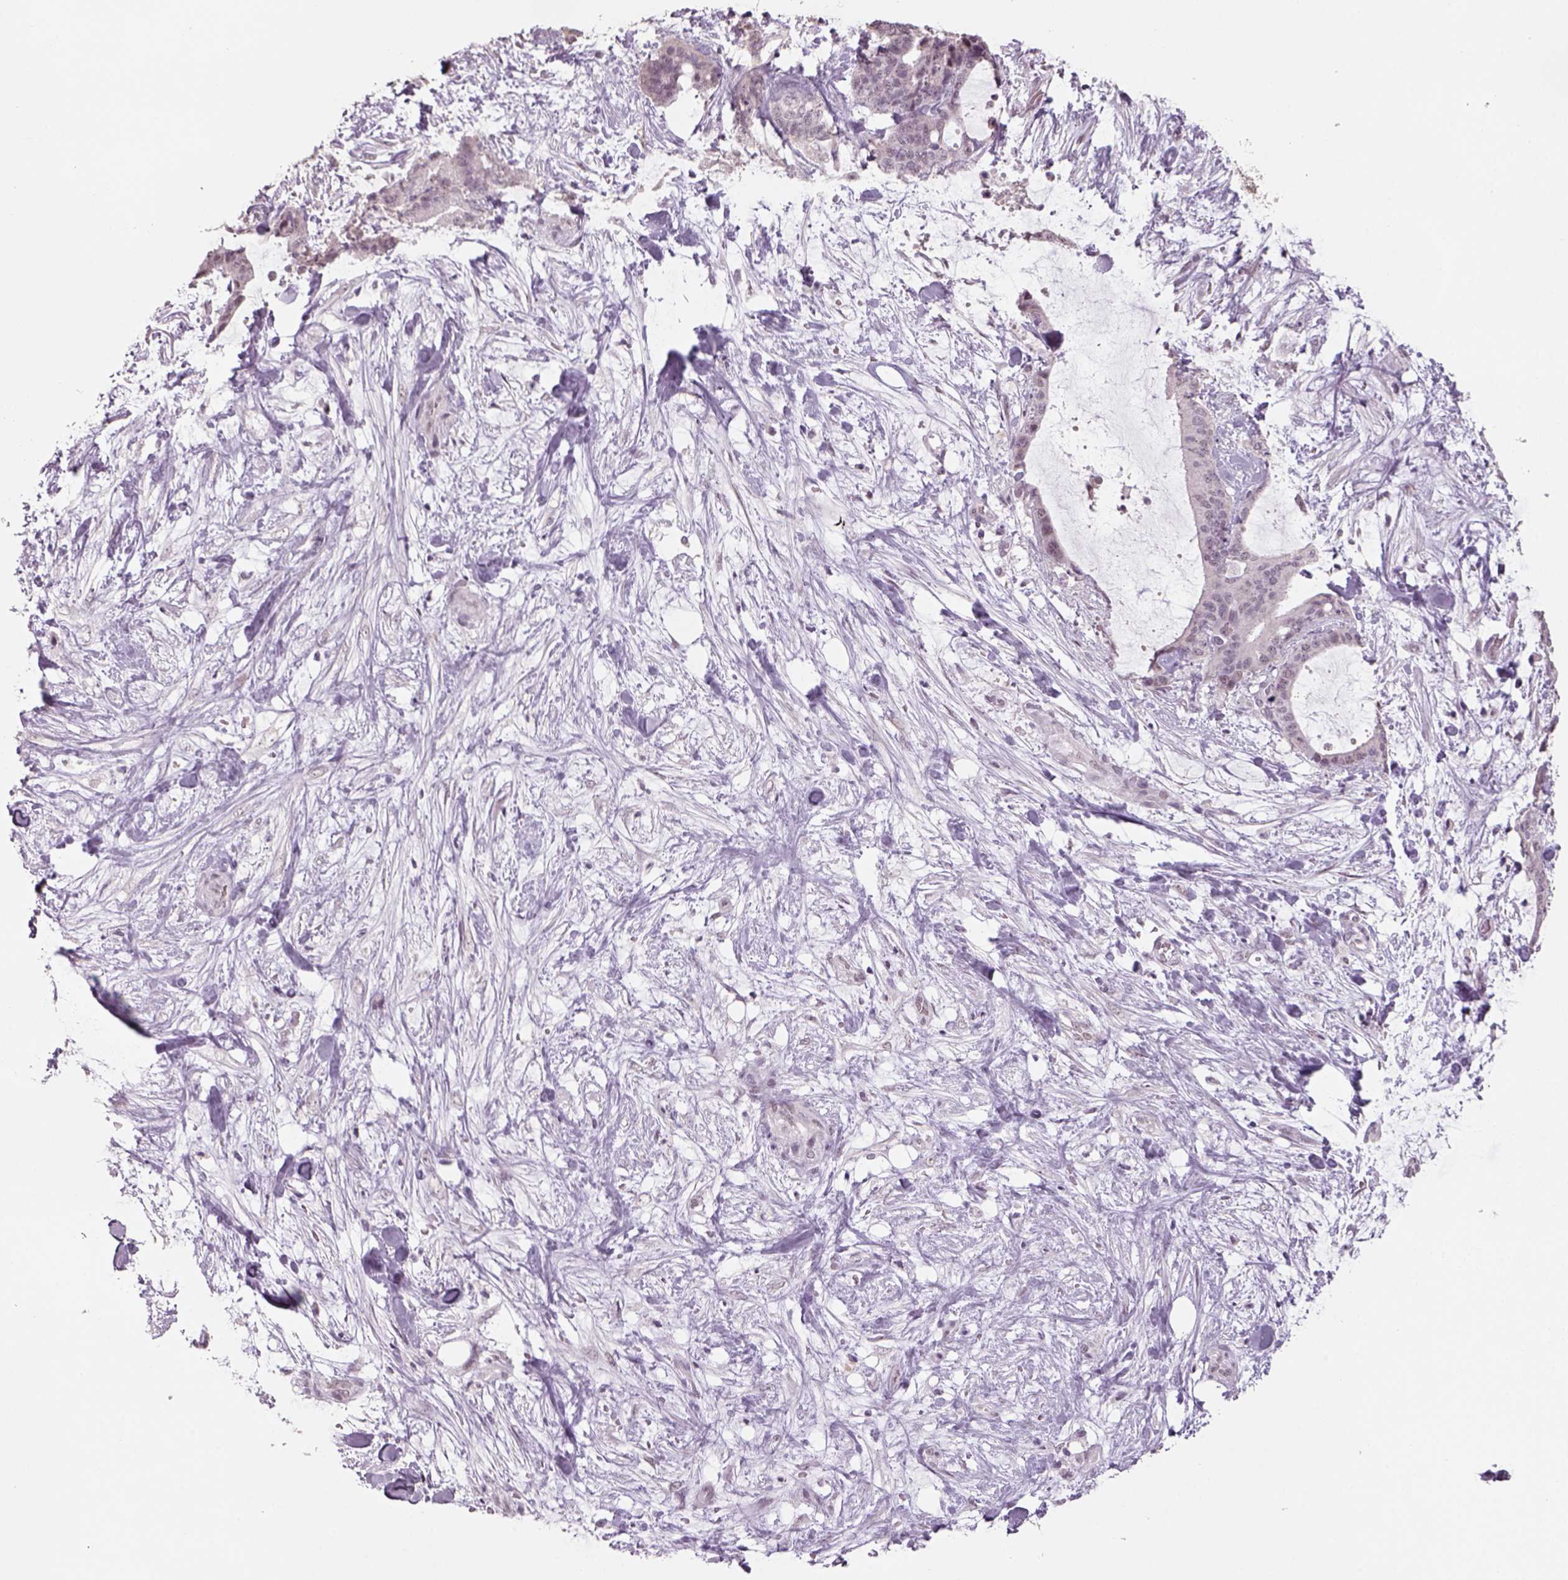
{"staining": {"intensity": "negative", "quantity": "none", "location": "none"}, "tissue": "liver cancer", "cell_type": "Tumor cells", "image_type": "cancer", "snomed": [{"axis": "morphology", "description": "Cholangiocarcinoma"}, {"axis": "topography", "description": "Liver"}], "caption": "The image demonstrates no significant expression in tumor cells of liver cancer.", "gene": "NAT8", "patient": {"sex": "female", "age": 73}}